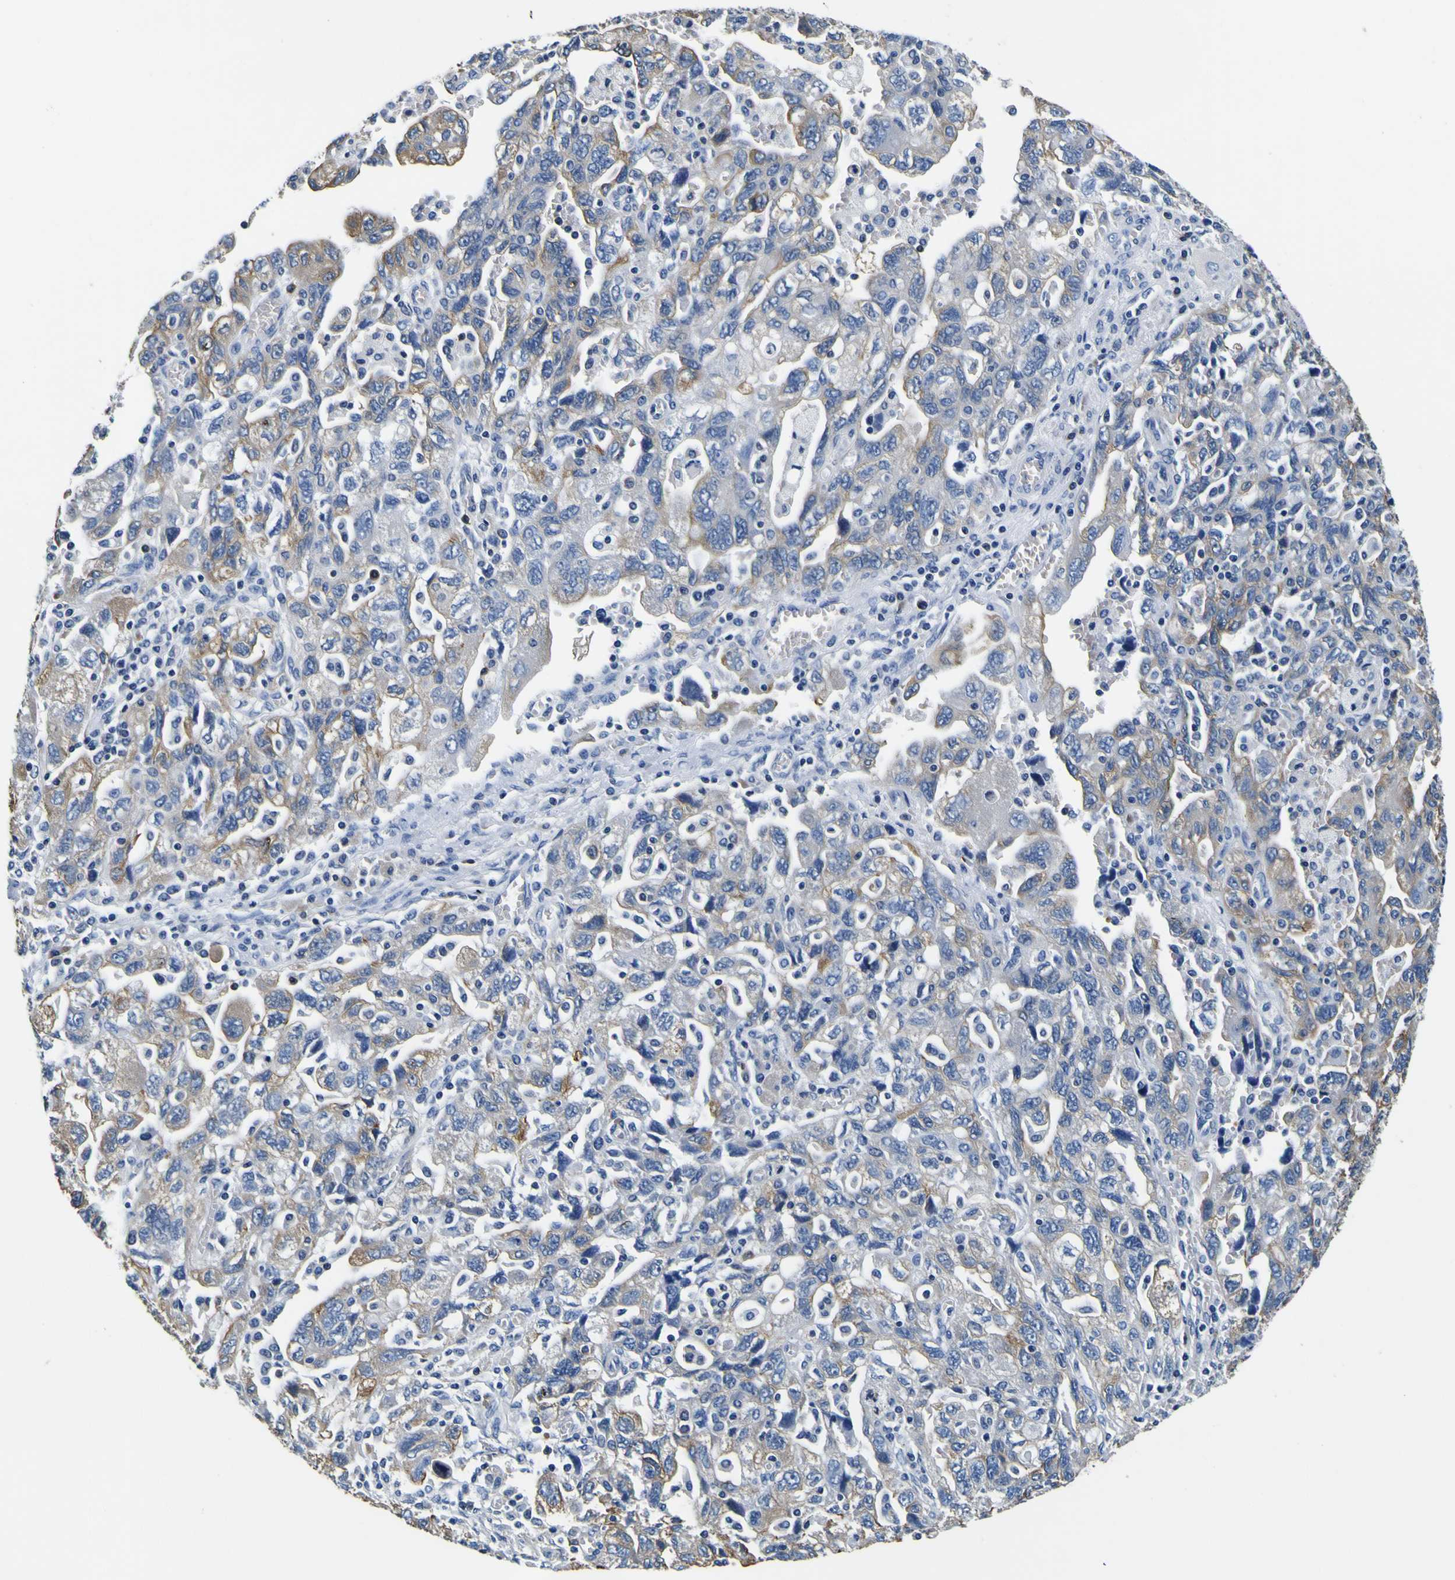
{"staining": {"intensity": "weak", "quantity": ">75%", "location": "cytoplasmic/membranous"}, "tissue": "ovarian cancer", "cell_type": "Tumor cells", "image_type": "cancer", "snomed": [{"axis": "morphology", "description": "Carcinoma, NOS"}, {"axis": "morphology", "description": "Cystadenocarcinoma, serous, NOS"}, {"axis": "topography", "description": "Ovary"}], "caption": "The photomicrograph reveals staining of ovarian serous cystadenocarcinoma, revealing weak cytoplasmic/membranous protein positivity (brown color) within tumor cells.", "gene": "TUBA1B", "patient": {"sex": "female", "age": 69}}